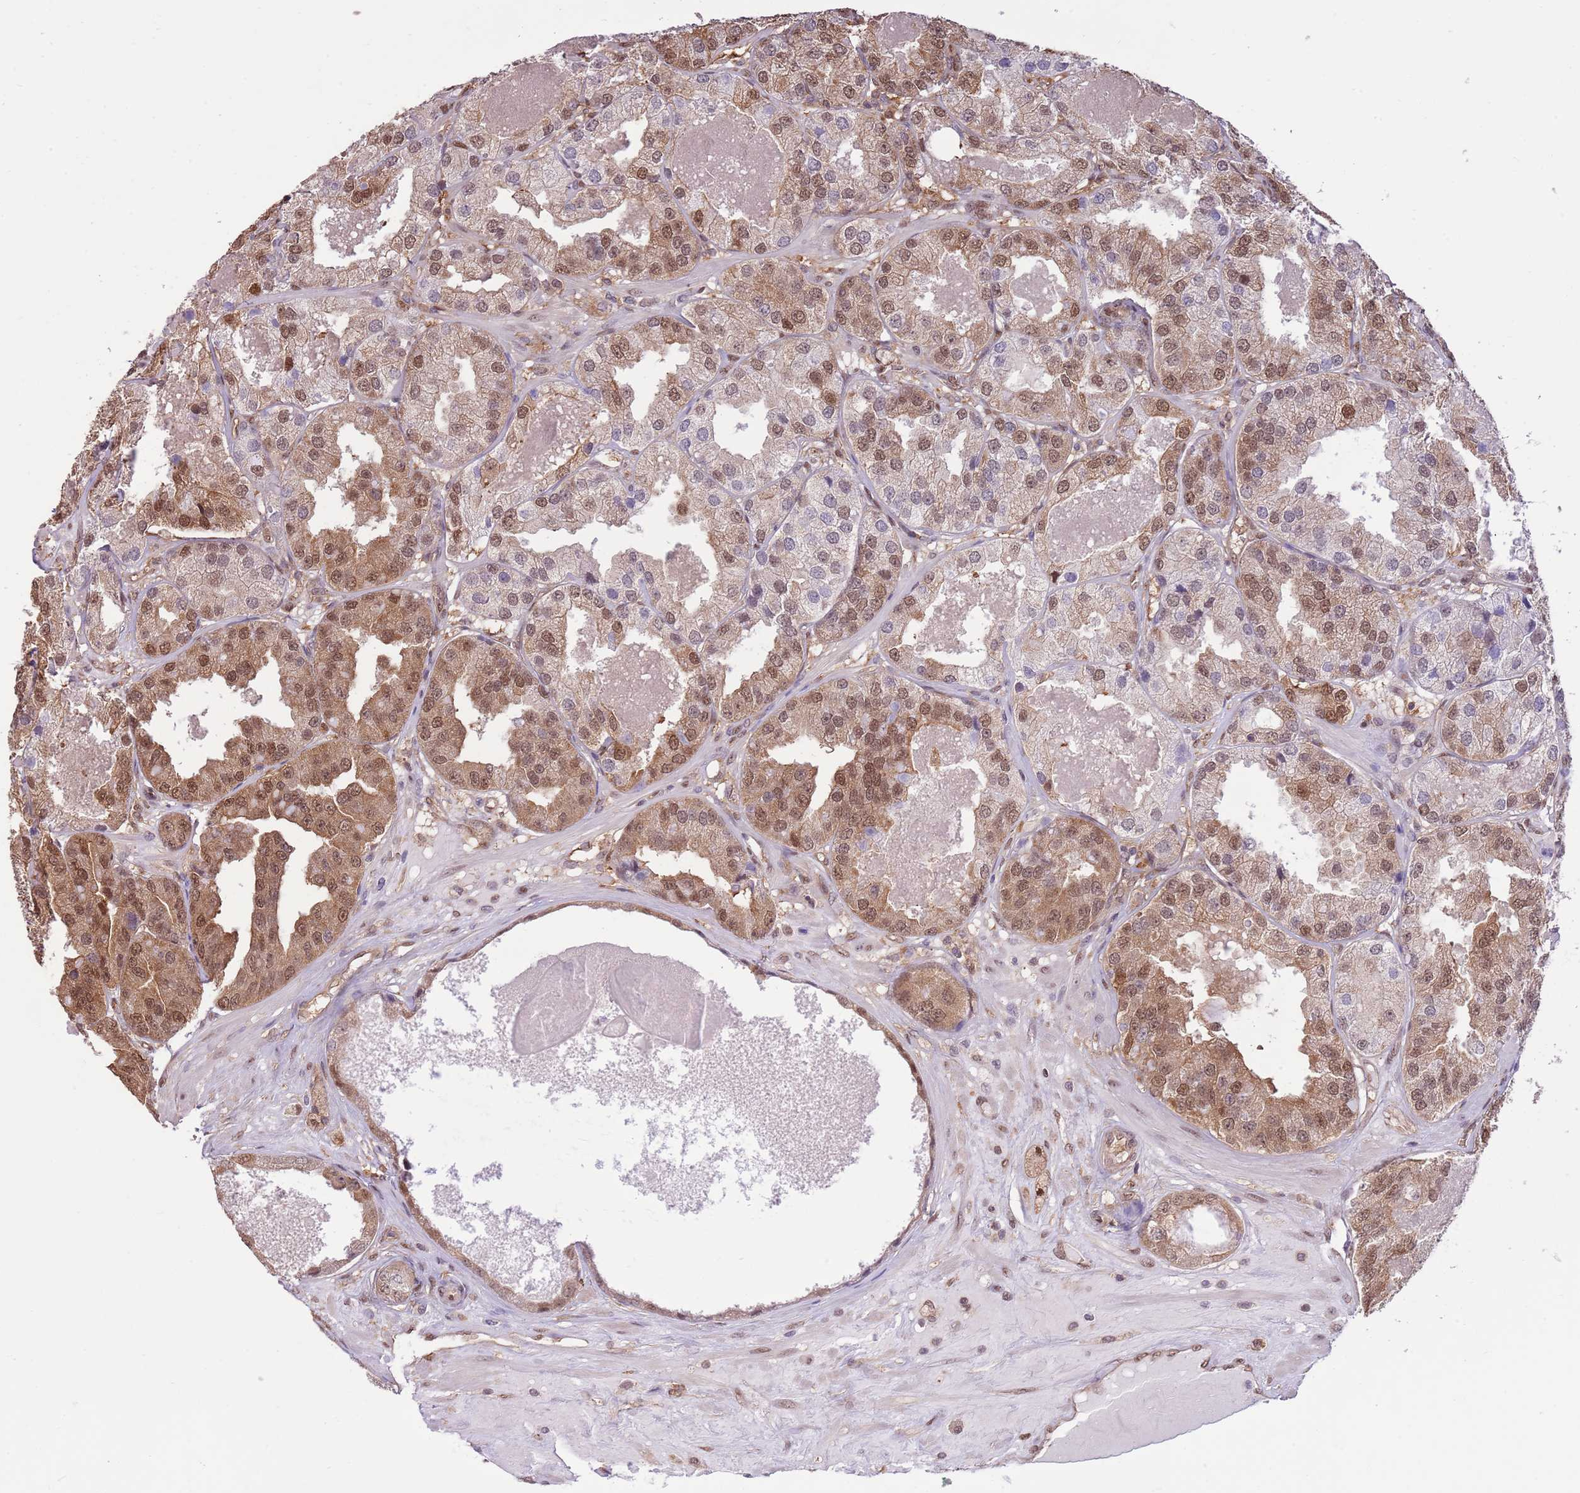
{"staining": {"intensity": "moderate", "quantity": ">75%", "location": "cytoplasmic/membranous,nuclear"}, "tissue": "prostate cancer", "cell_type": "Tumor cells", "image_type": "cancer", "snomed": [{"axis": "morphology", "description": "Adenocarcinoma, High grade"}, {"axis": "topography", "description": "Prostate"}], "caption": "Tumor cells exhibit medium levels of moderate cytoplasmic/membranous and nuclear expression in approximately >75% of cells in human prostate cancer.", "gene": "NSFL1C", "patient": {"sex": "male", "age": 63}}